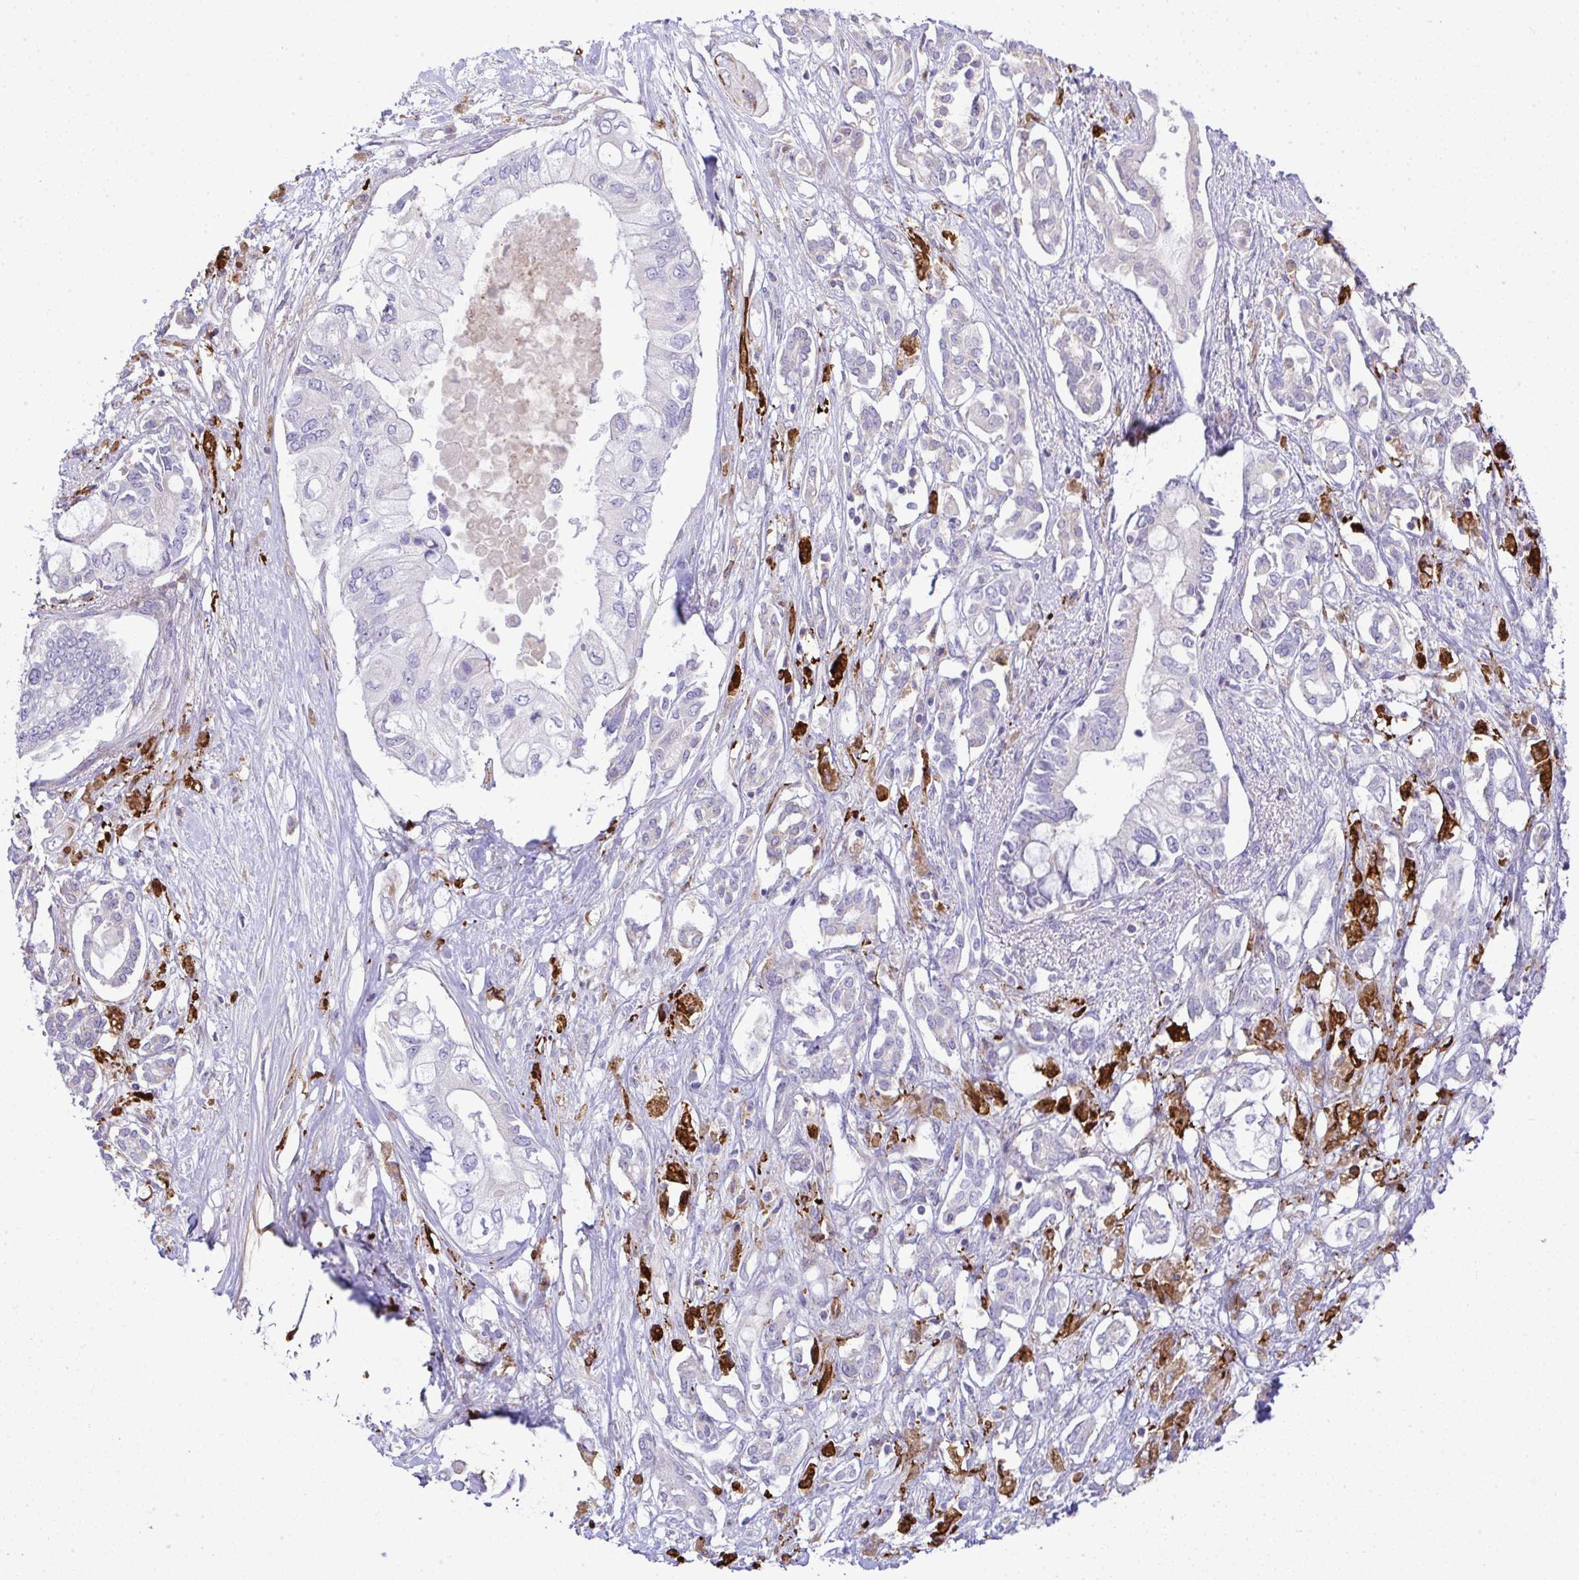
{"staining": {"intensity": "negative", "quantity": "none", "location": "none"}, "tissue": "pancreatic cancer", "cell_type": "Tumor cells", "image_type": "cancer", "snomed": [{"axis": "morphology", "description": "Adenocarcinoma, NOS"}, {"axis": "topography", "description": "Pancreas"}], "caption": "This is a photomicrograph of immunohistochemistry staining of pancreatic adenocarcinoma, which shows no positivity in tumor cells. (DAB immunohistochemistry with hematoxylin counter stain).", "gene": "GRID2", "patient": {"sex": "female", "age": 63}}